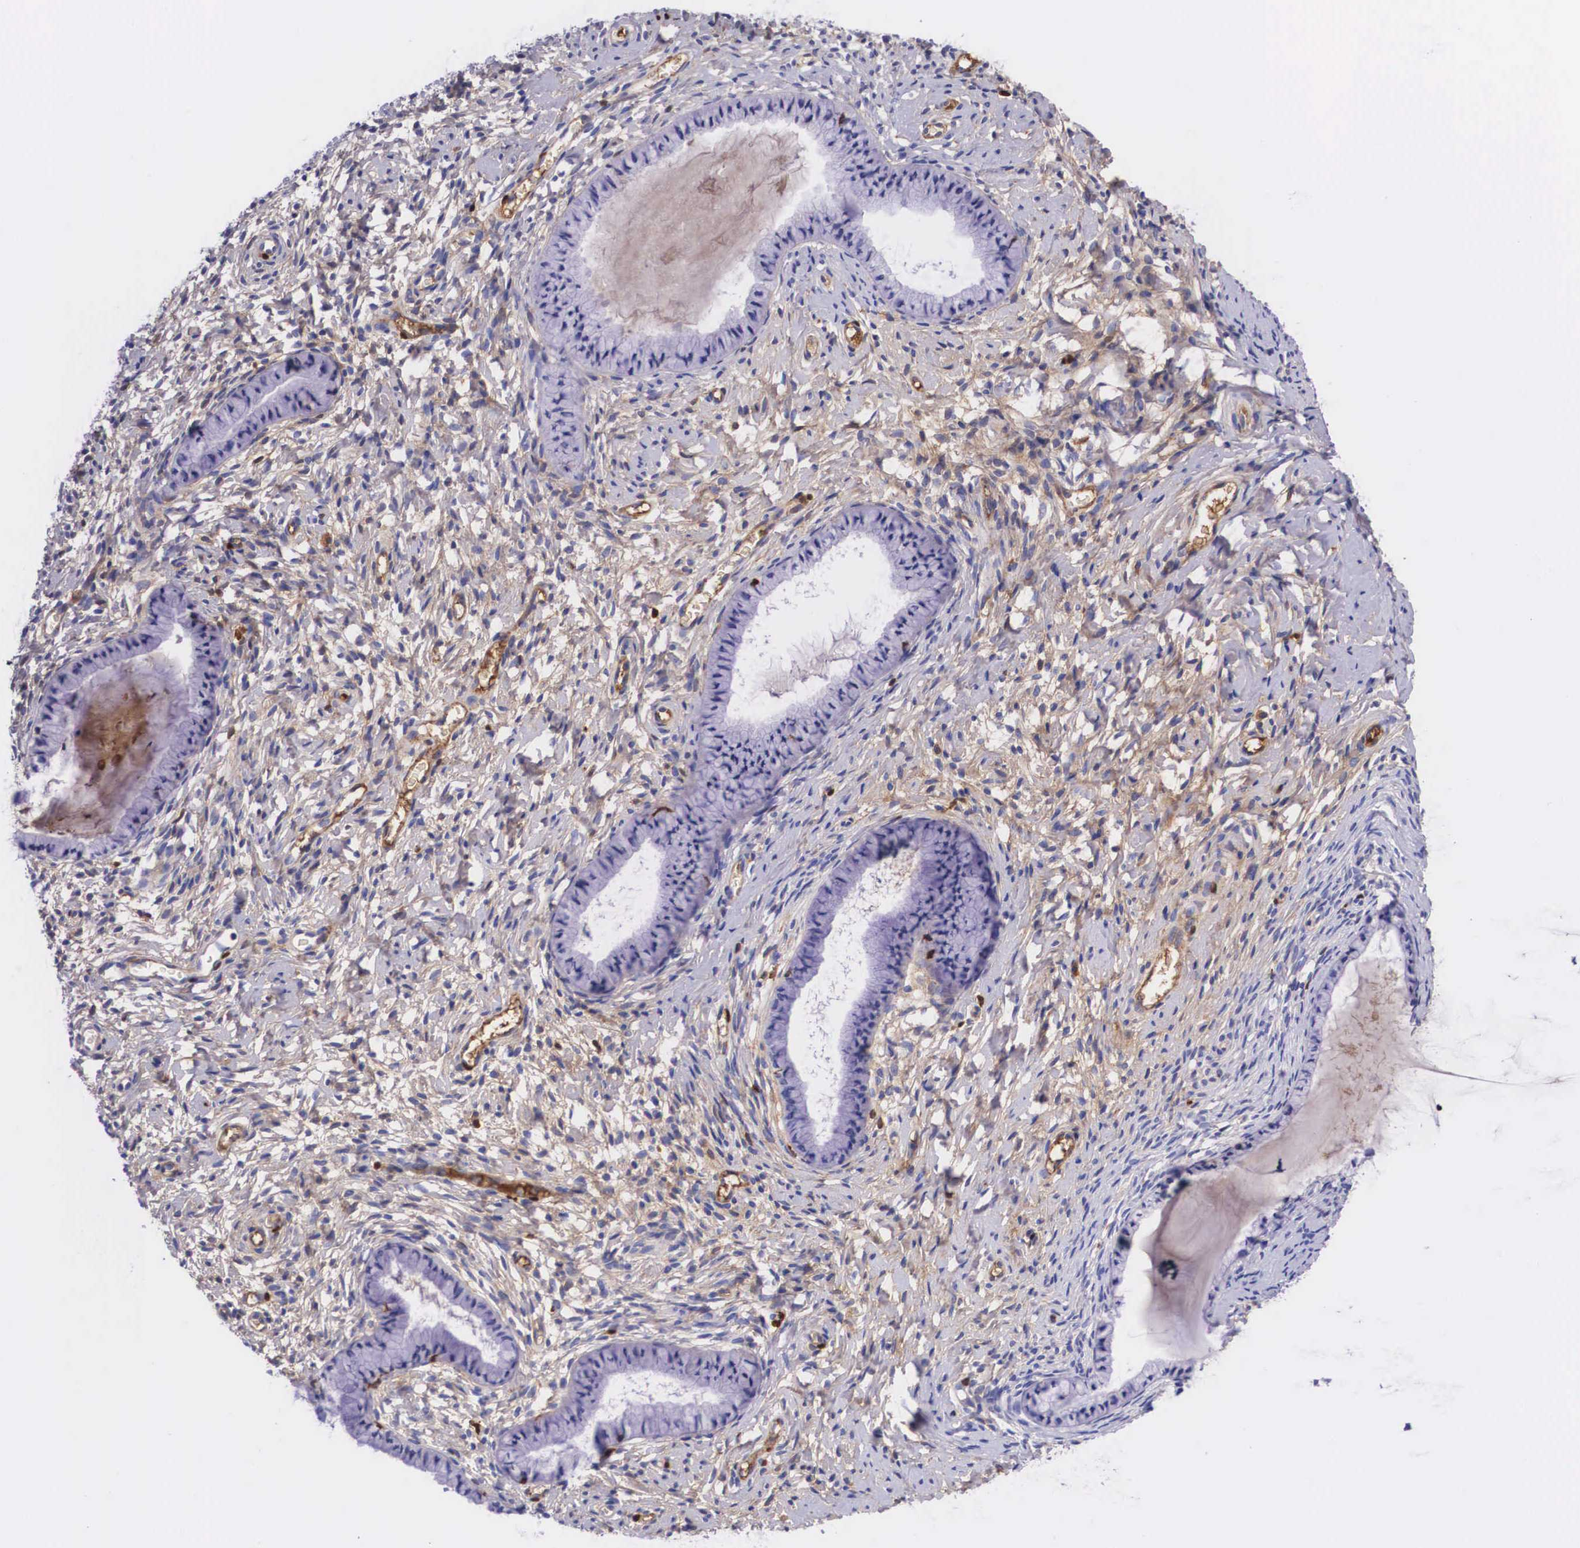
{"staining": {"intensity": "negative", "quantity": "none", "location": "none"}, "tissue": "cervix", "cell_type": "Glandular cells", "image_type": "normal", "snomed": [{"axis": "morphology", "description": "Normal tissue, NOS"}, {"axis": "topography", "description": "Cervix"}], "caption": "Protein analysis of unremarkable cervix demonstrates no significant positivity in glandular cells.", "gene": "PLG", "patient": {"sex": "female", "age": 70}}